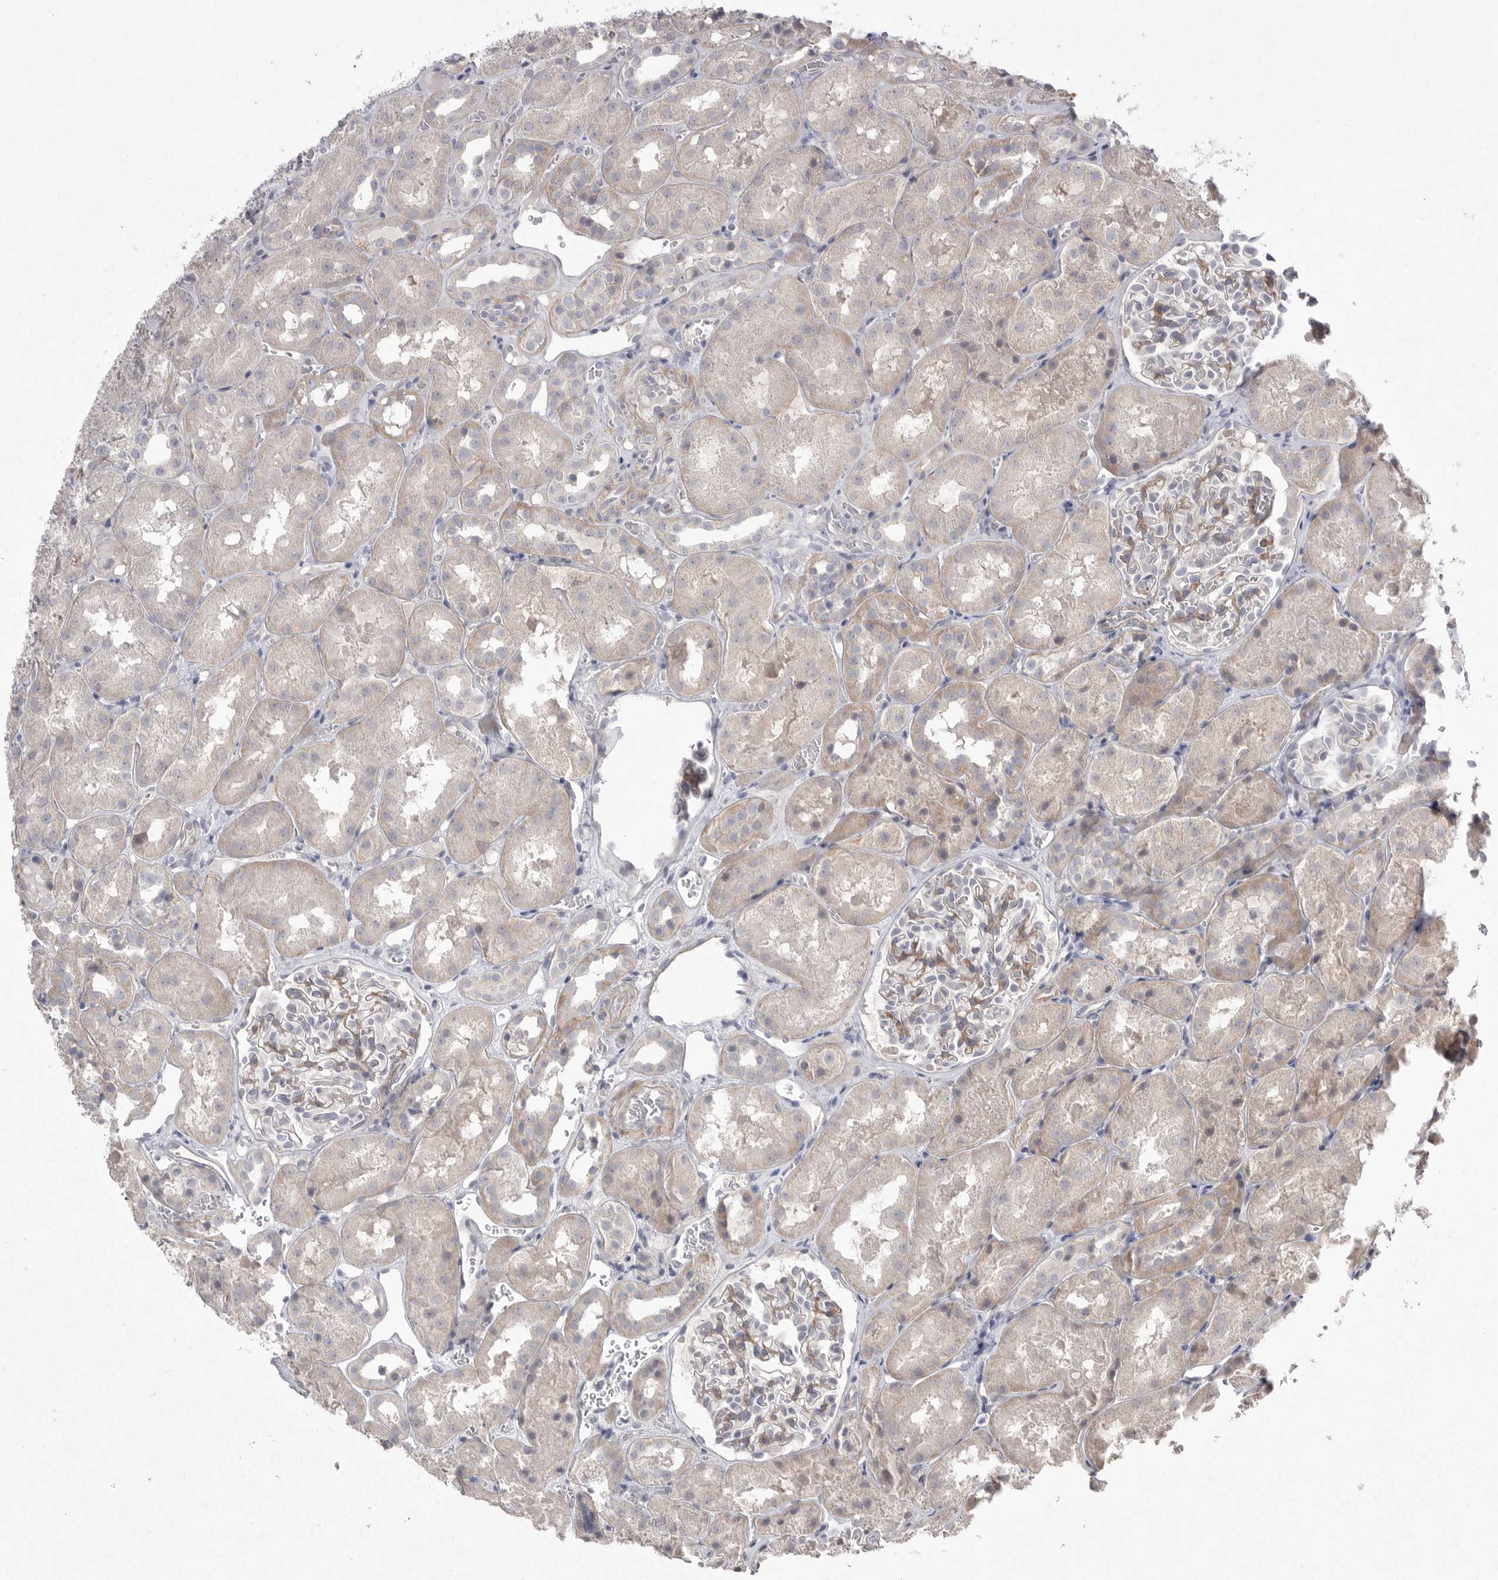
{"staining": {"intensity": "weak", "quantity": "<25%", "location": "cytoplasmic/membranous"}, "tissue": "kidney", "cell_type": "Cells in glomeruli", "image_type": "normal", "snomed": [{"axis": "morphology", "description": "Normal tissue, NOS"}, {"axis": "topography", "description": "Kidney"}], "caption": "Immunohistochemistry photomicrograph of unremarkable kidney: human kidney stained with DAB (3,3'-diaminobenzidine) reveals no significant protein staining in cells in glomeruli.", "gene": "VANGL2", "patient": {"sex": "male", "age": 16}}